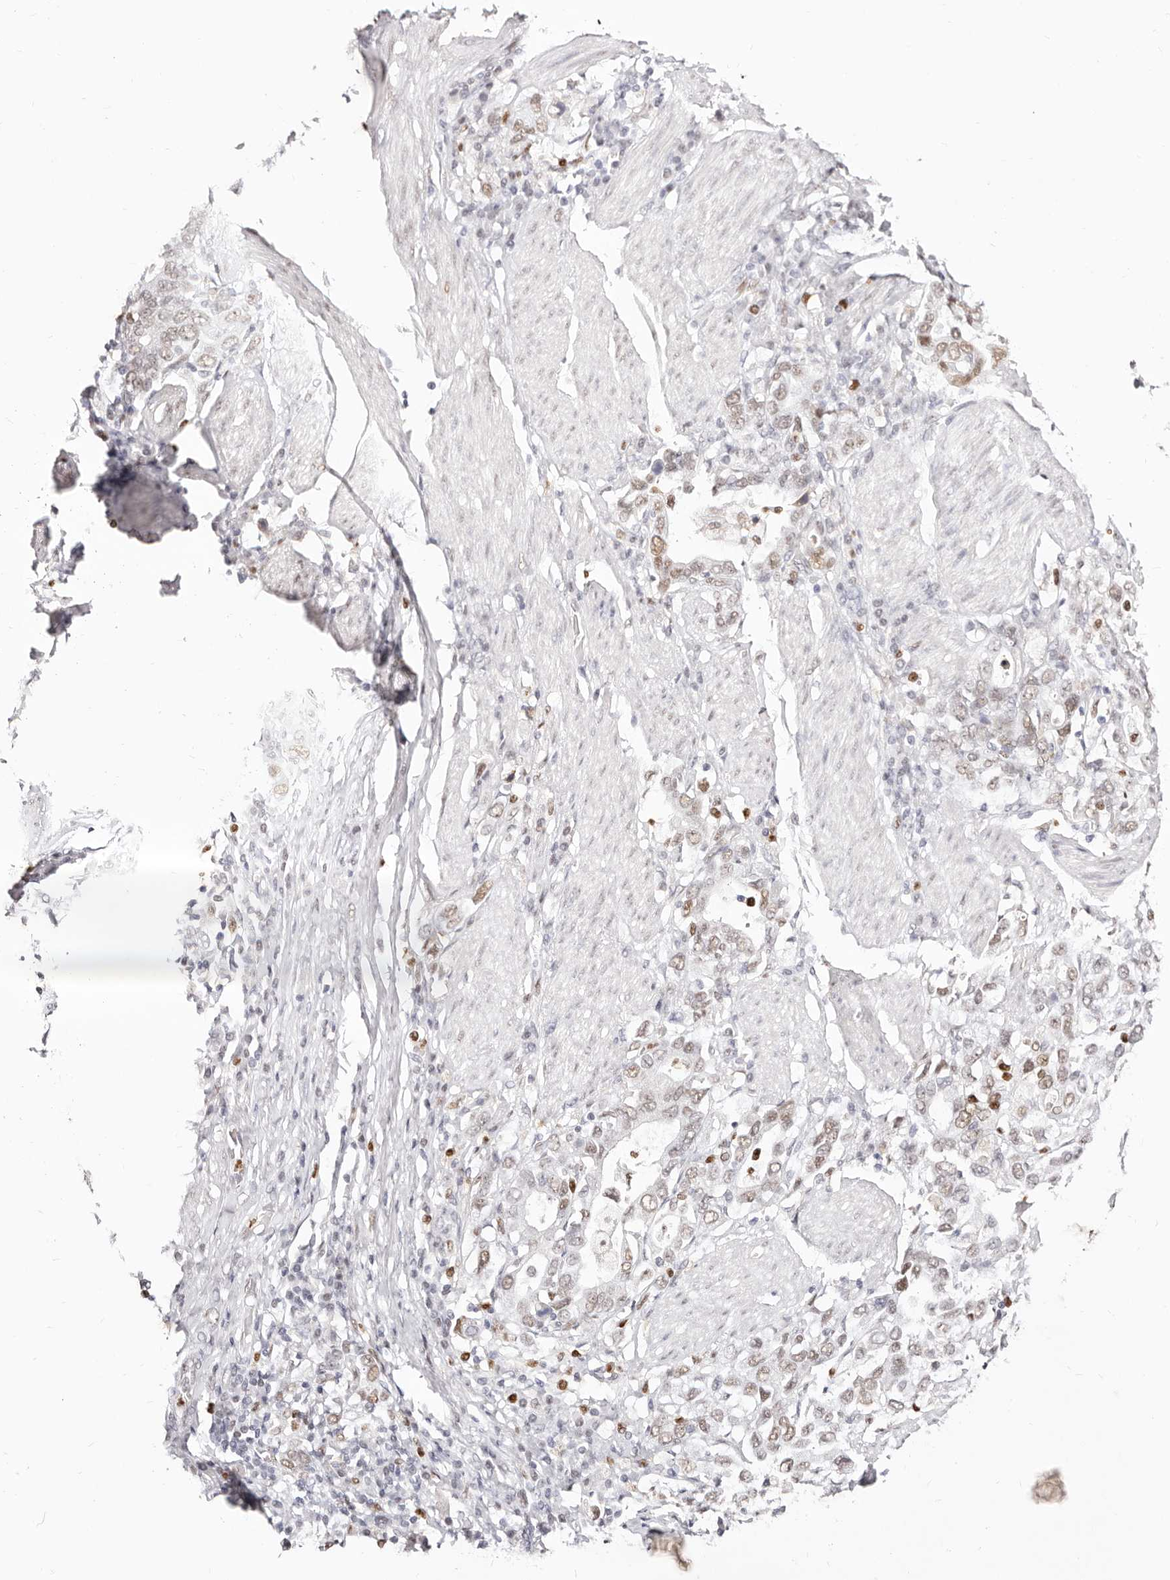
{"staining": {"intensity": "weak", "quantity": "25%-75%", "location": "nuclear"}, "tissue": "stomach cancer", "cell_type": "Tumor cells", "image_type": "cancer", "snomed": [{"axis": "morphology", "description": "Adenocarcinoma, NOS"}, {"axis": "topography", "description": "Stomach, upper"}], "caption": "Protein expression analysis of human stomach adenocarcinoma reveals weak nuclear positivity in approximately 25%-75% of tumor cells.", "gene": "TKT", "patient": {"sex": "male", "age": 62}}